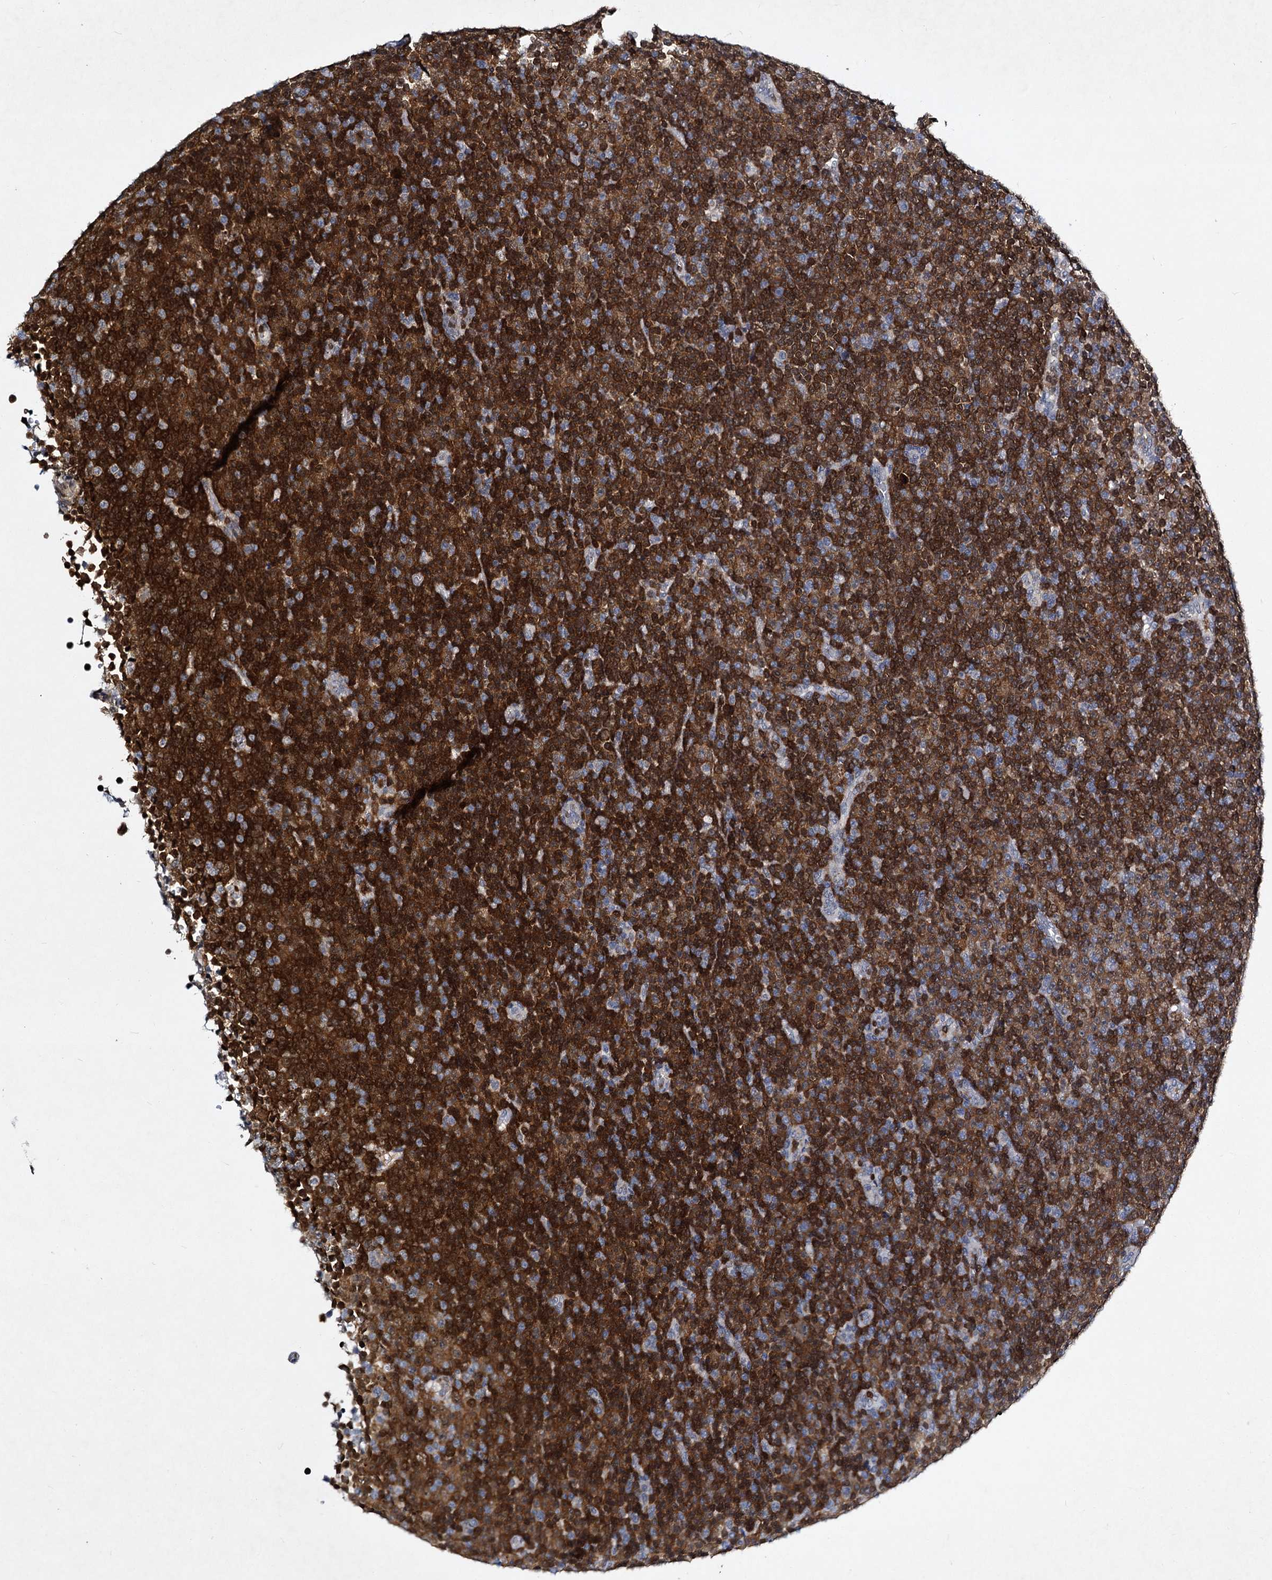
{"staining": {"intensity": "strong", "quantity": ">75%", "location": "cytoplasmic/membranous"}, "tissue": "lymphoma", "cell_type": "Tumor cells", "image_type": "cancer", "snomed": [{"axis": "morphology", "description": "Malignant lymphoma, non-Hodgkin's type, Low grade"}, {"axis": "topography", "description": "Lymph node"}], "caption": "Immunohistochemistry (IHC) (DAB (3,3'-diaminobenzidine)) staining of low-grade malignant lymphoma, non-Hodgkin's type displays strong cytoplasmic/membranous protein positivity in approximately >75% of tumor cells. The protein is stained brown, and the nuclei are stained in blue (DAB IHC with brightfield microscopy, high magnification).", "gene": "STAP1", "patient": {"sex": "female", "age": 67}}